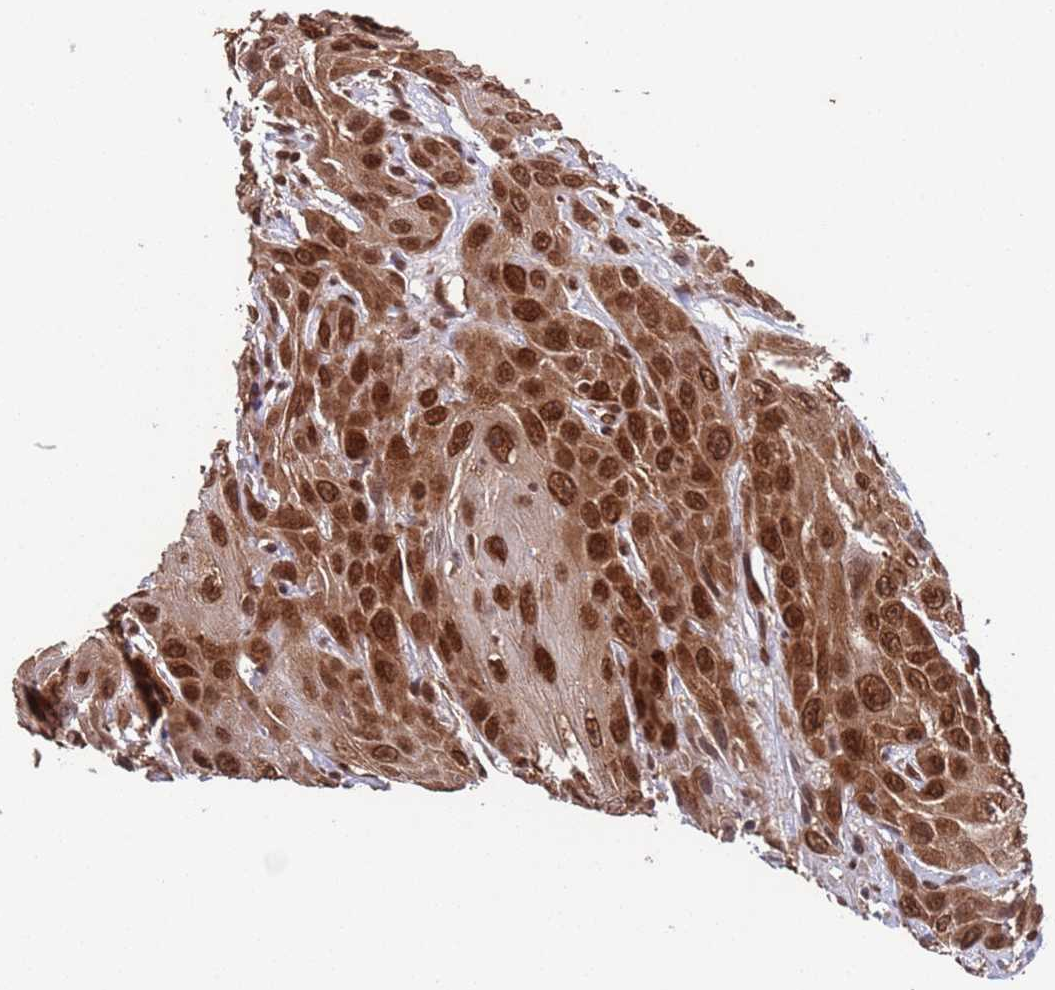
{"staining": {"intensity": "moderate", "quantity": ">75%", "location": "cytoplasmic/membranous,nuclear"}, "tissue": "head and neck cancer", "cell_type": "Tumor cells", "image_type": "cancer", "snomed": [{"axis": "morphology", "description": "Squamous cell carcinoma, NOS"}, {"axis": "topography", "description": "Head-Neck"}], "caption": "Brown immunohistochemical staining in squamous cell carcinoma (head and neck) demonstrates moderate cytoplasmic/membranous and nuclear expression in about >75% of tumor cells. The staining was performed using DAB (3,3'-diaminobenzidine) to visualize the protein expression in brown, while the nuclei were stained in blue with hematoxylin (Magnification: 20x).", "gene": "FUBP3", "patient": {"sex": "male", "age": 81}}